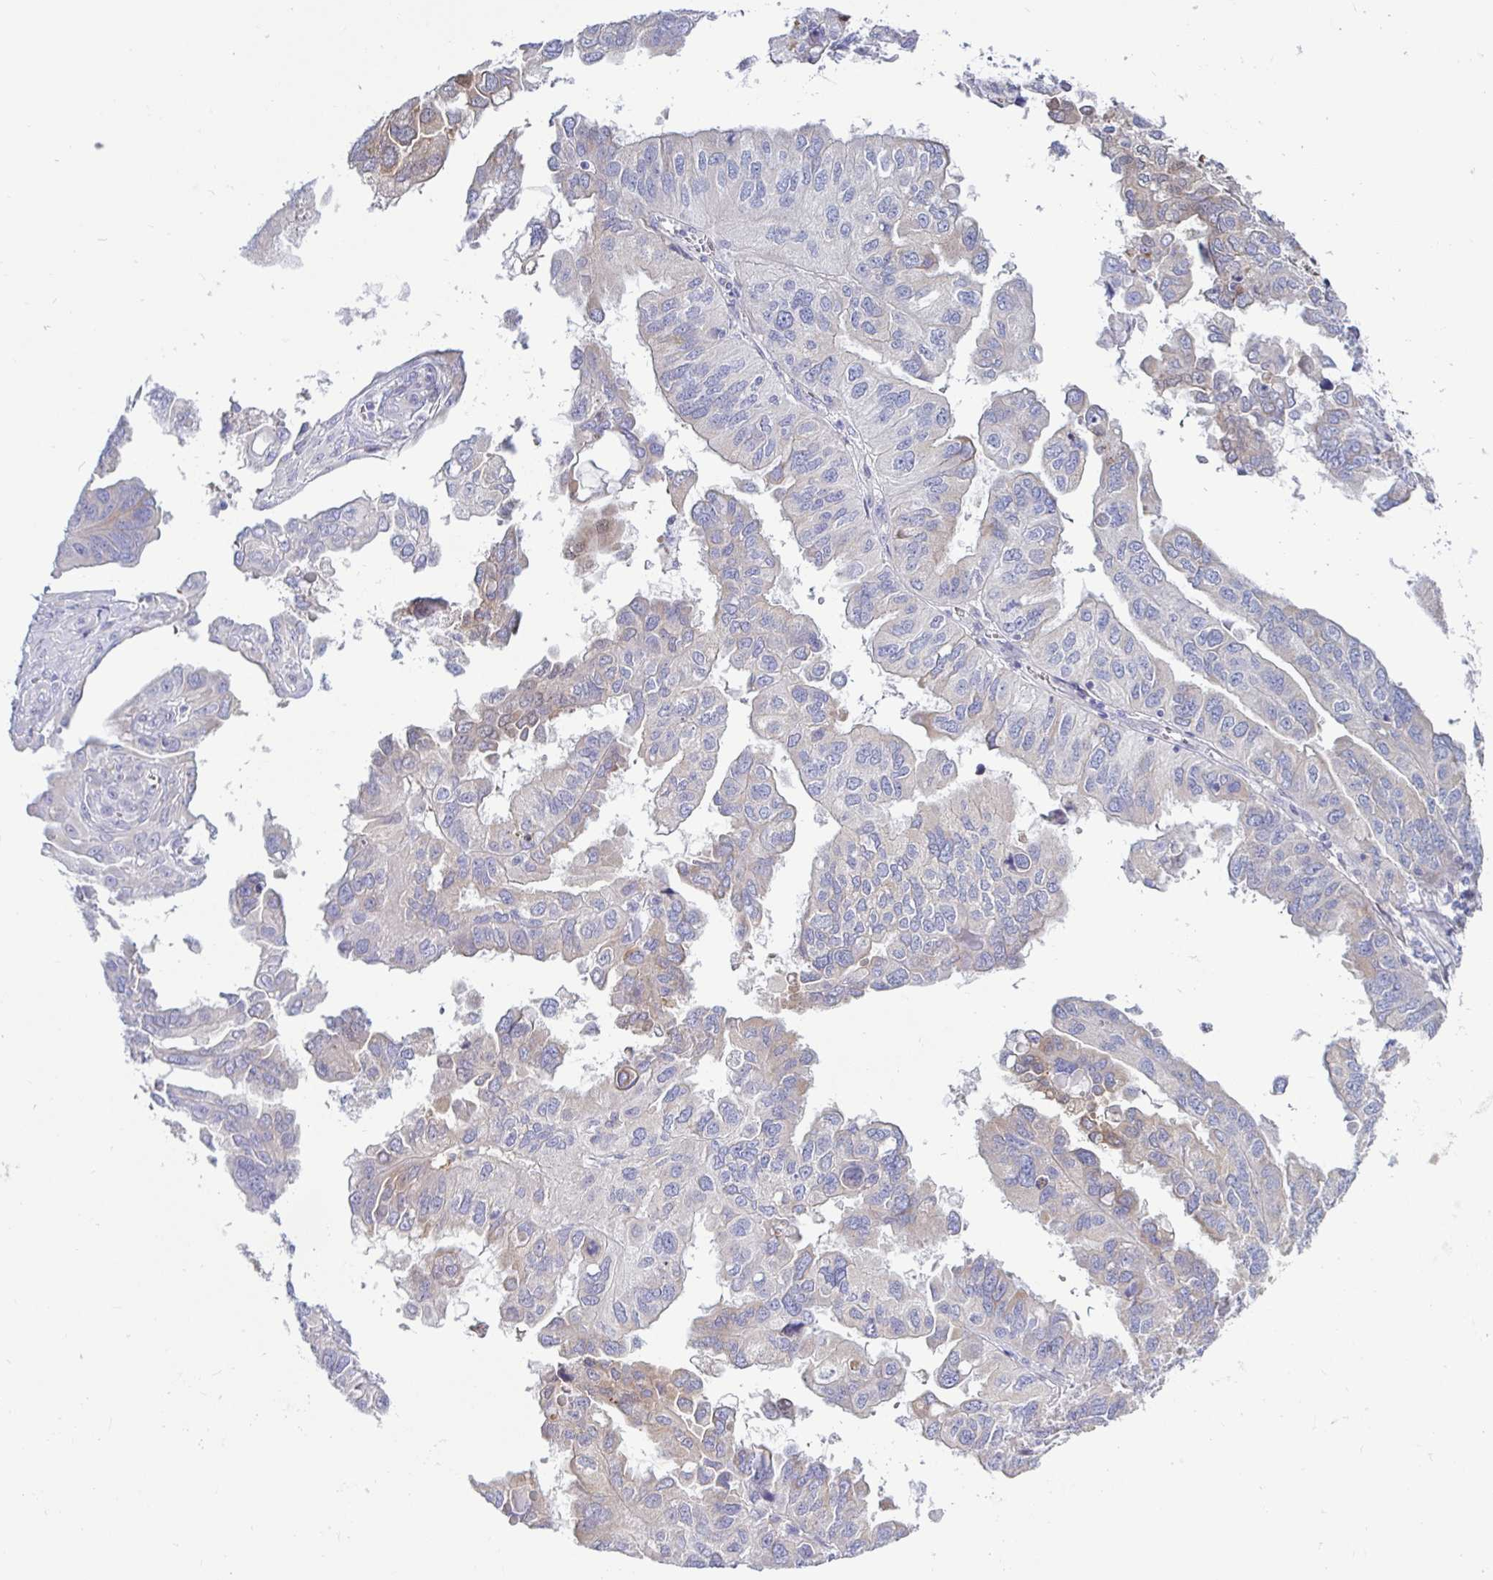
{"staining": {"intensity": "weak", "quantity": "<25%", "location": "cytoplasmic/membranous"}, "tissue": "ovarian cancer", "cell_type": "Tumor cells", "image_type": "cancer", "snomed": [{"axis": "morphology", "description": "Cystadenocarcinoma, serous, NOS"}, {"axis": "topography", "description": "Ovary"}], "caption": "The IHC photomicrograph has no significant staining in tumor cells of ovarian serous cystadenocarcinoma tissue.", "gene": "TFPI2", "patient": {"sex": "female", "age": 79}}